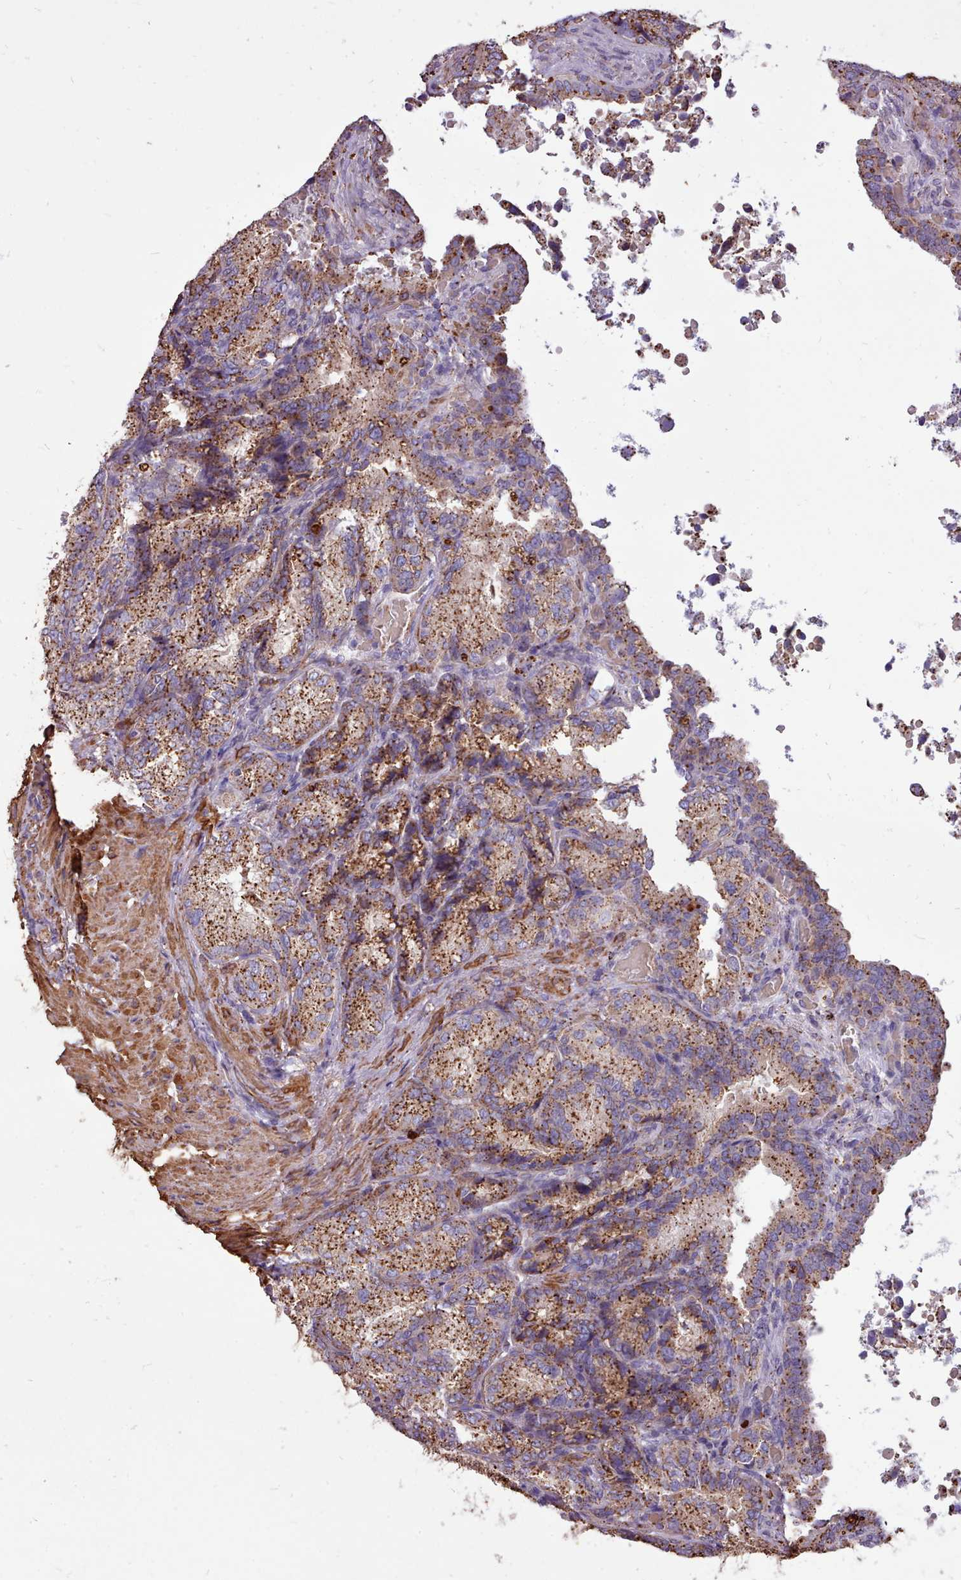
{"staining": {"intensity": "strong", "quantity": ">75%", "location": "cytoplasmic/membranous"}, "tissue": "seminal vesicle", "cell_type": "Glandular cells", "image_type": "normal", "snomed": [{"axis": "morphology", "description": "Normal tissue, NOS"}, {"axis": "topography", "description": "Seminal veicle"}], "caption": "Immunohistochemistry (IHC) (DAB) staining of benign human seminal vesicle demonstrates strong cytoplasmic/membranous protein positivity in about >75% of glandular cells.", "gene": "PACSIN3", "patient": {"sex": "male", "age": 58}}